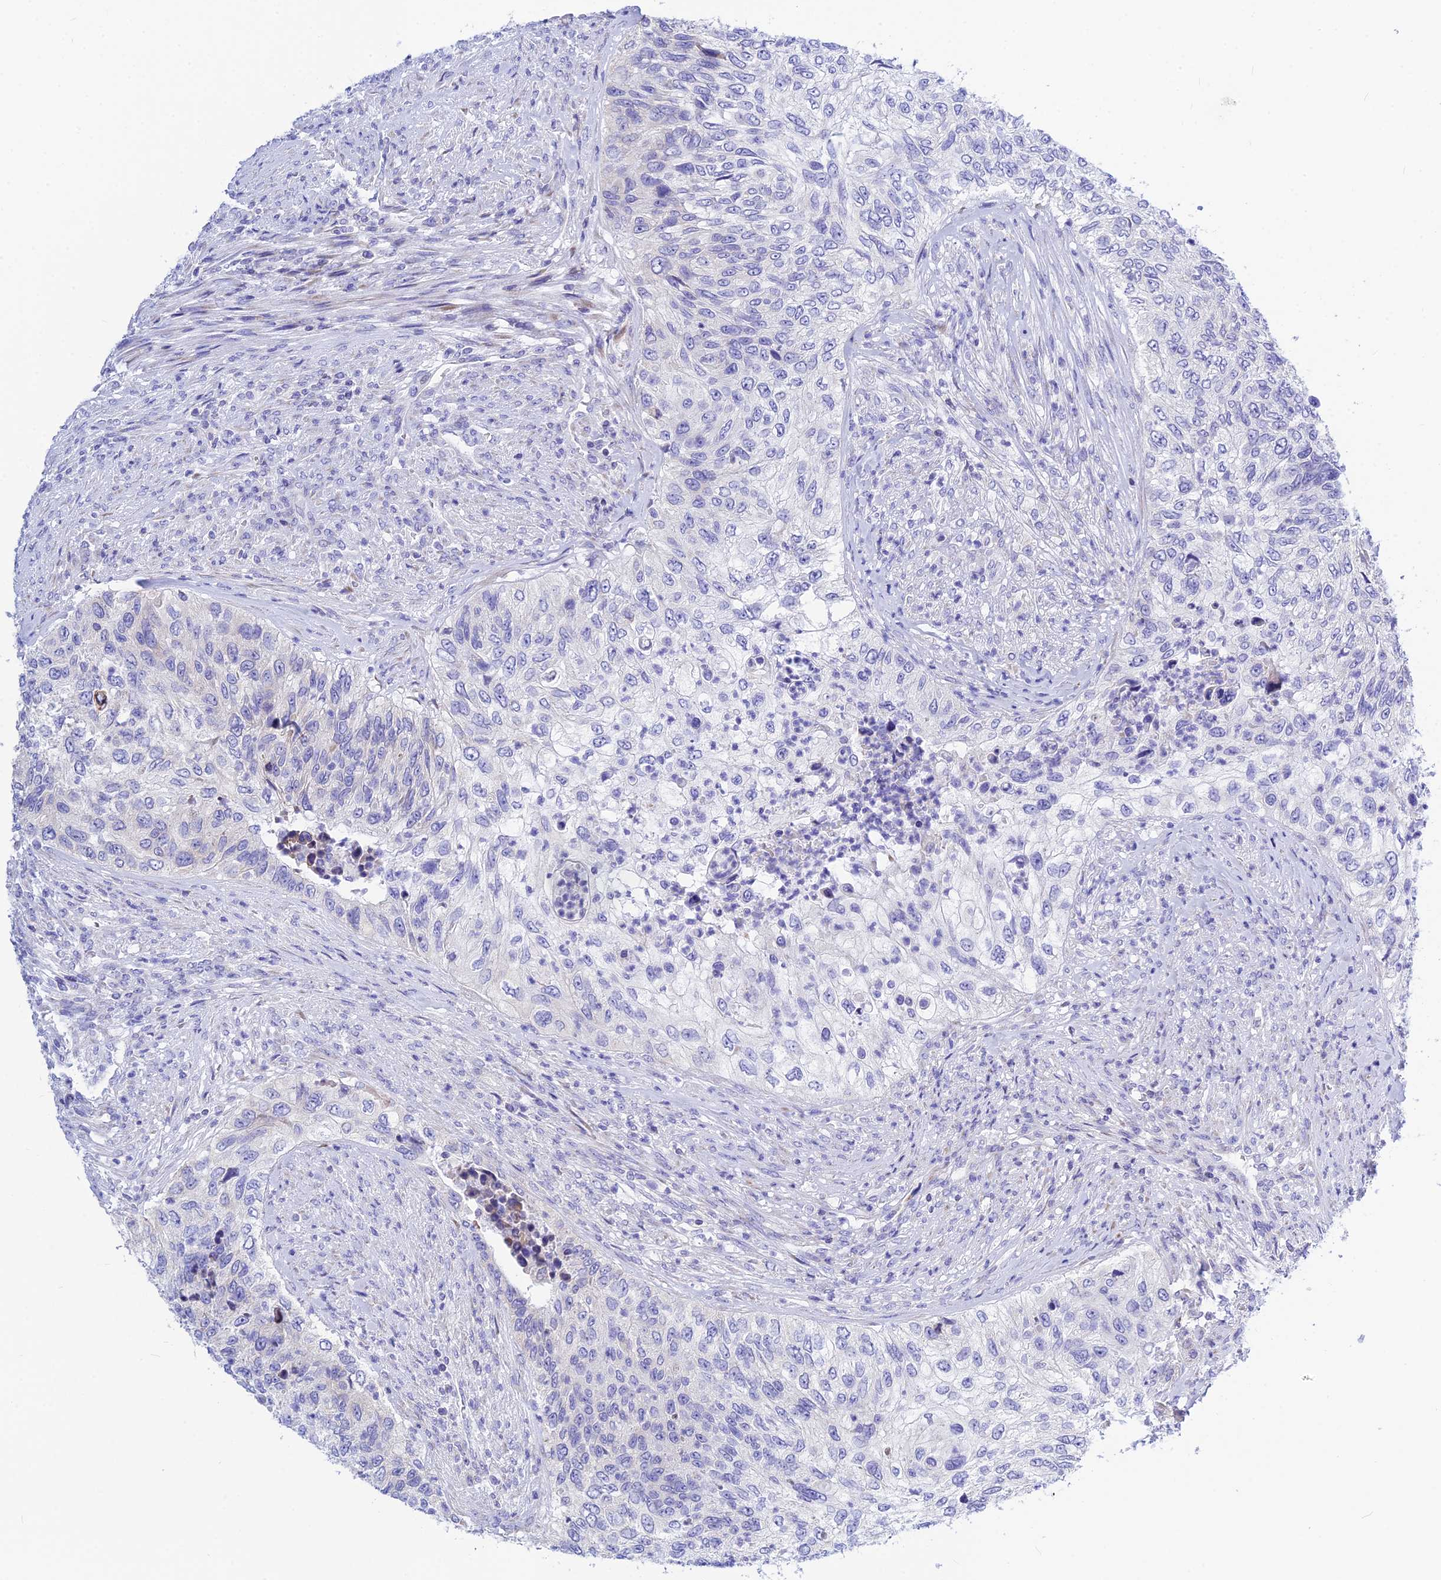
{"staining": {"intensity": "negative", "quantity": "none", "location": "none"}, "tissue": "urothelial cancer", "cell_type": "Tumor cells", "image_type": "cancer", "snomed": [{"axis": "morphology", "description": "Urothelial carcinoma, High grade"}, {"axis": "topography", "description": "Urinary bladder"}], "caption": "Immunohistochemistry (IHC) histopathology image of human urothelial carcinoma (high-grade) stained for a protein (brown), which displays no staining in tumor cells. (Stains: DAB (3,3'-diaminobenzidine) immunohistochemistry with hematoxylin counter stain, Microscopy: brightfield microscopy at high magnification).", "gene": "CNOT6", "patient": {"sex": "female", "age": 60}}